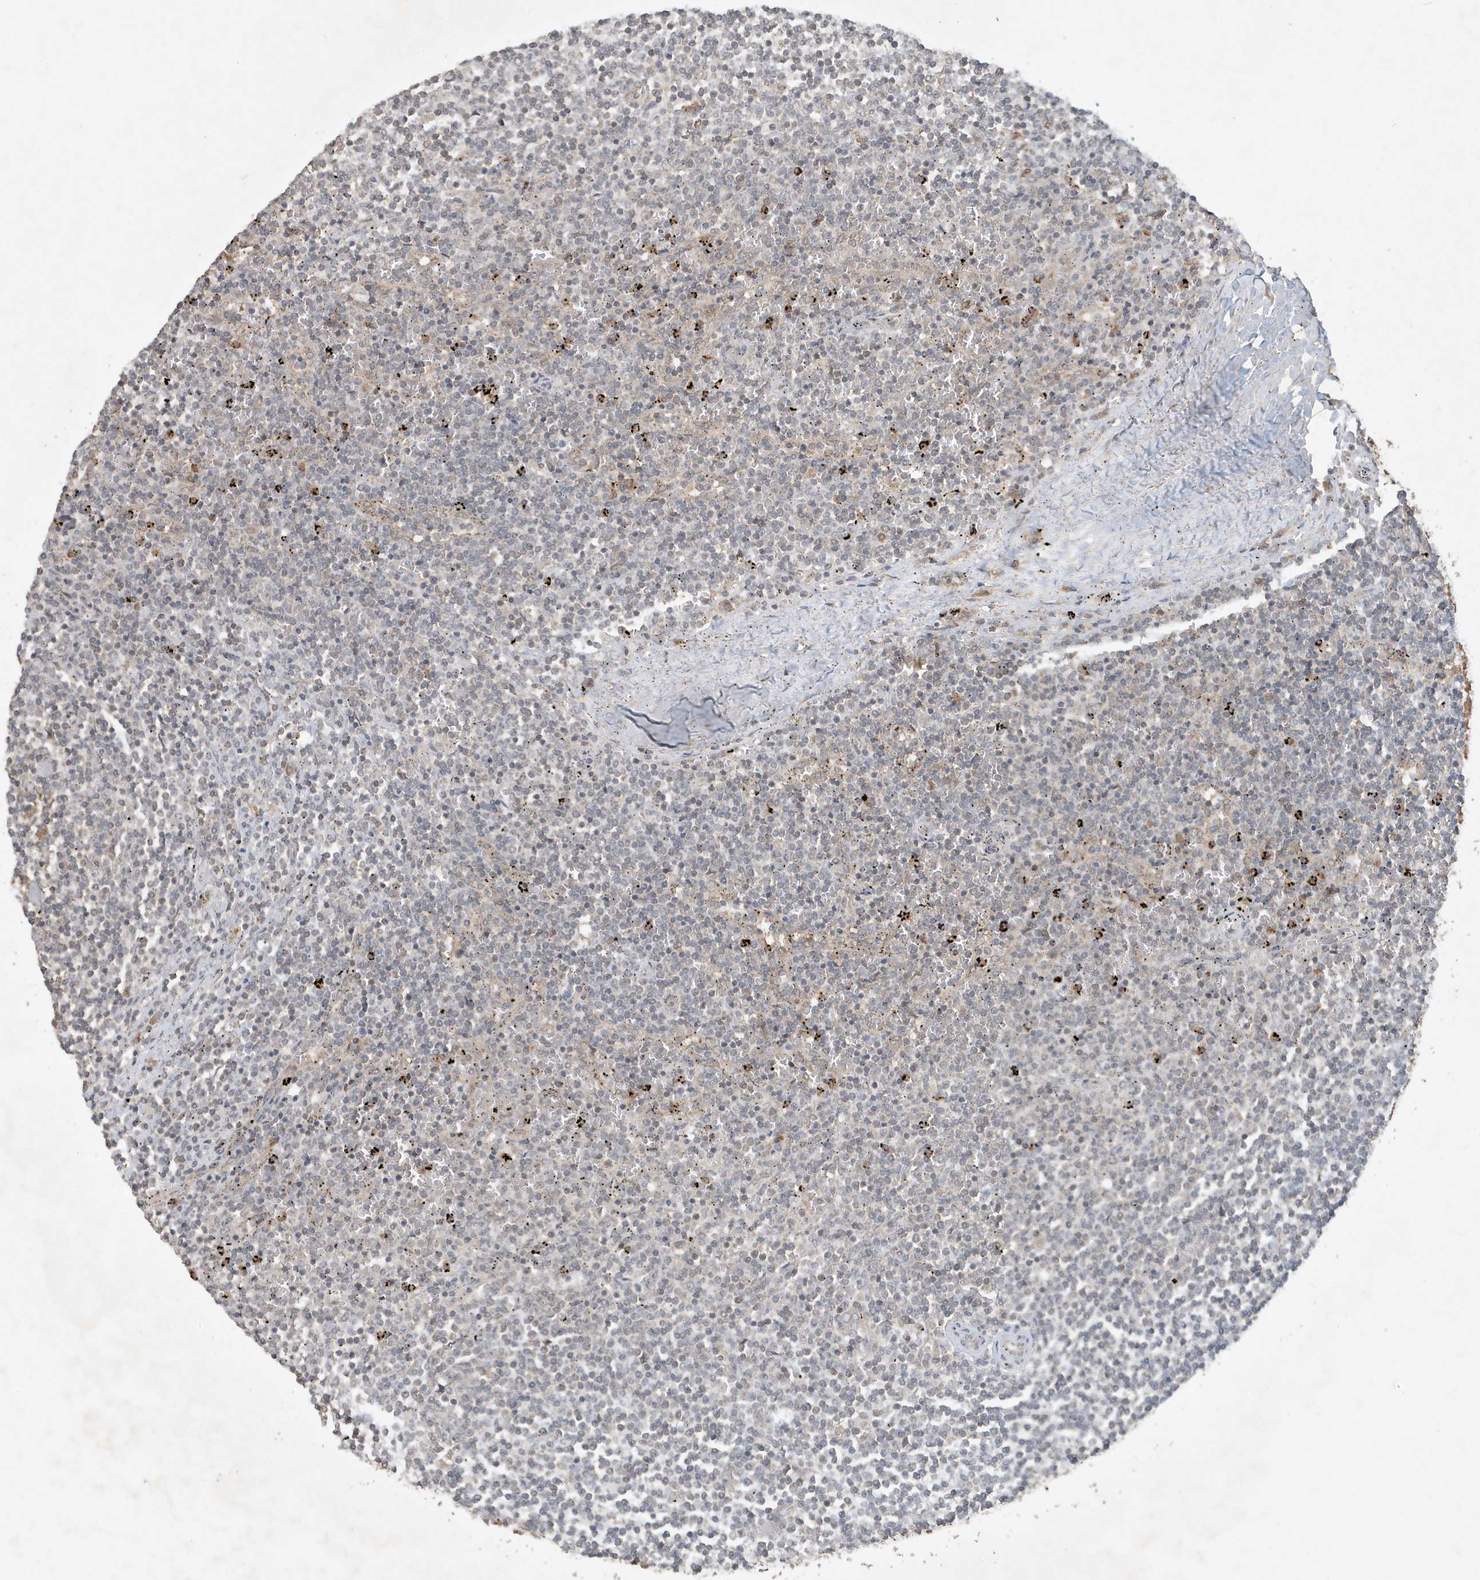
{"staining": {"intensity": "weak", "quantity": "<25%", "location": "cytoplasmic/membranous"}, "tissue": "lymphoma", "cell_type": "Tumor cells", "image_type": "cancer", "snomed": [{"axis": "morphology", "description": "Malignant lymphoma, non-Hodgkin's type, Low grade"}, {"axis": "topography", "description": "Spleen"}], "caption": "Immunohistochemistry micrograph of neoplastic tissue: low-grade malignant lymphoma, non-Hodgkin's type stained with DAB exhibits no significant protein expression in tumor cells.", "gene": "ABCB9", "patient": {"sex": "female", "age": 50}}